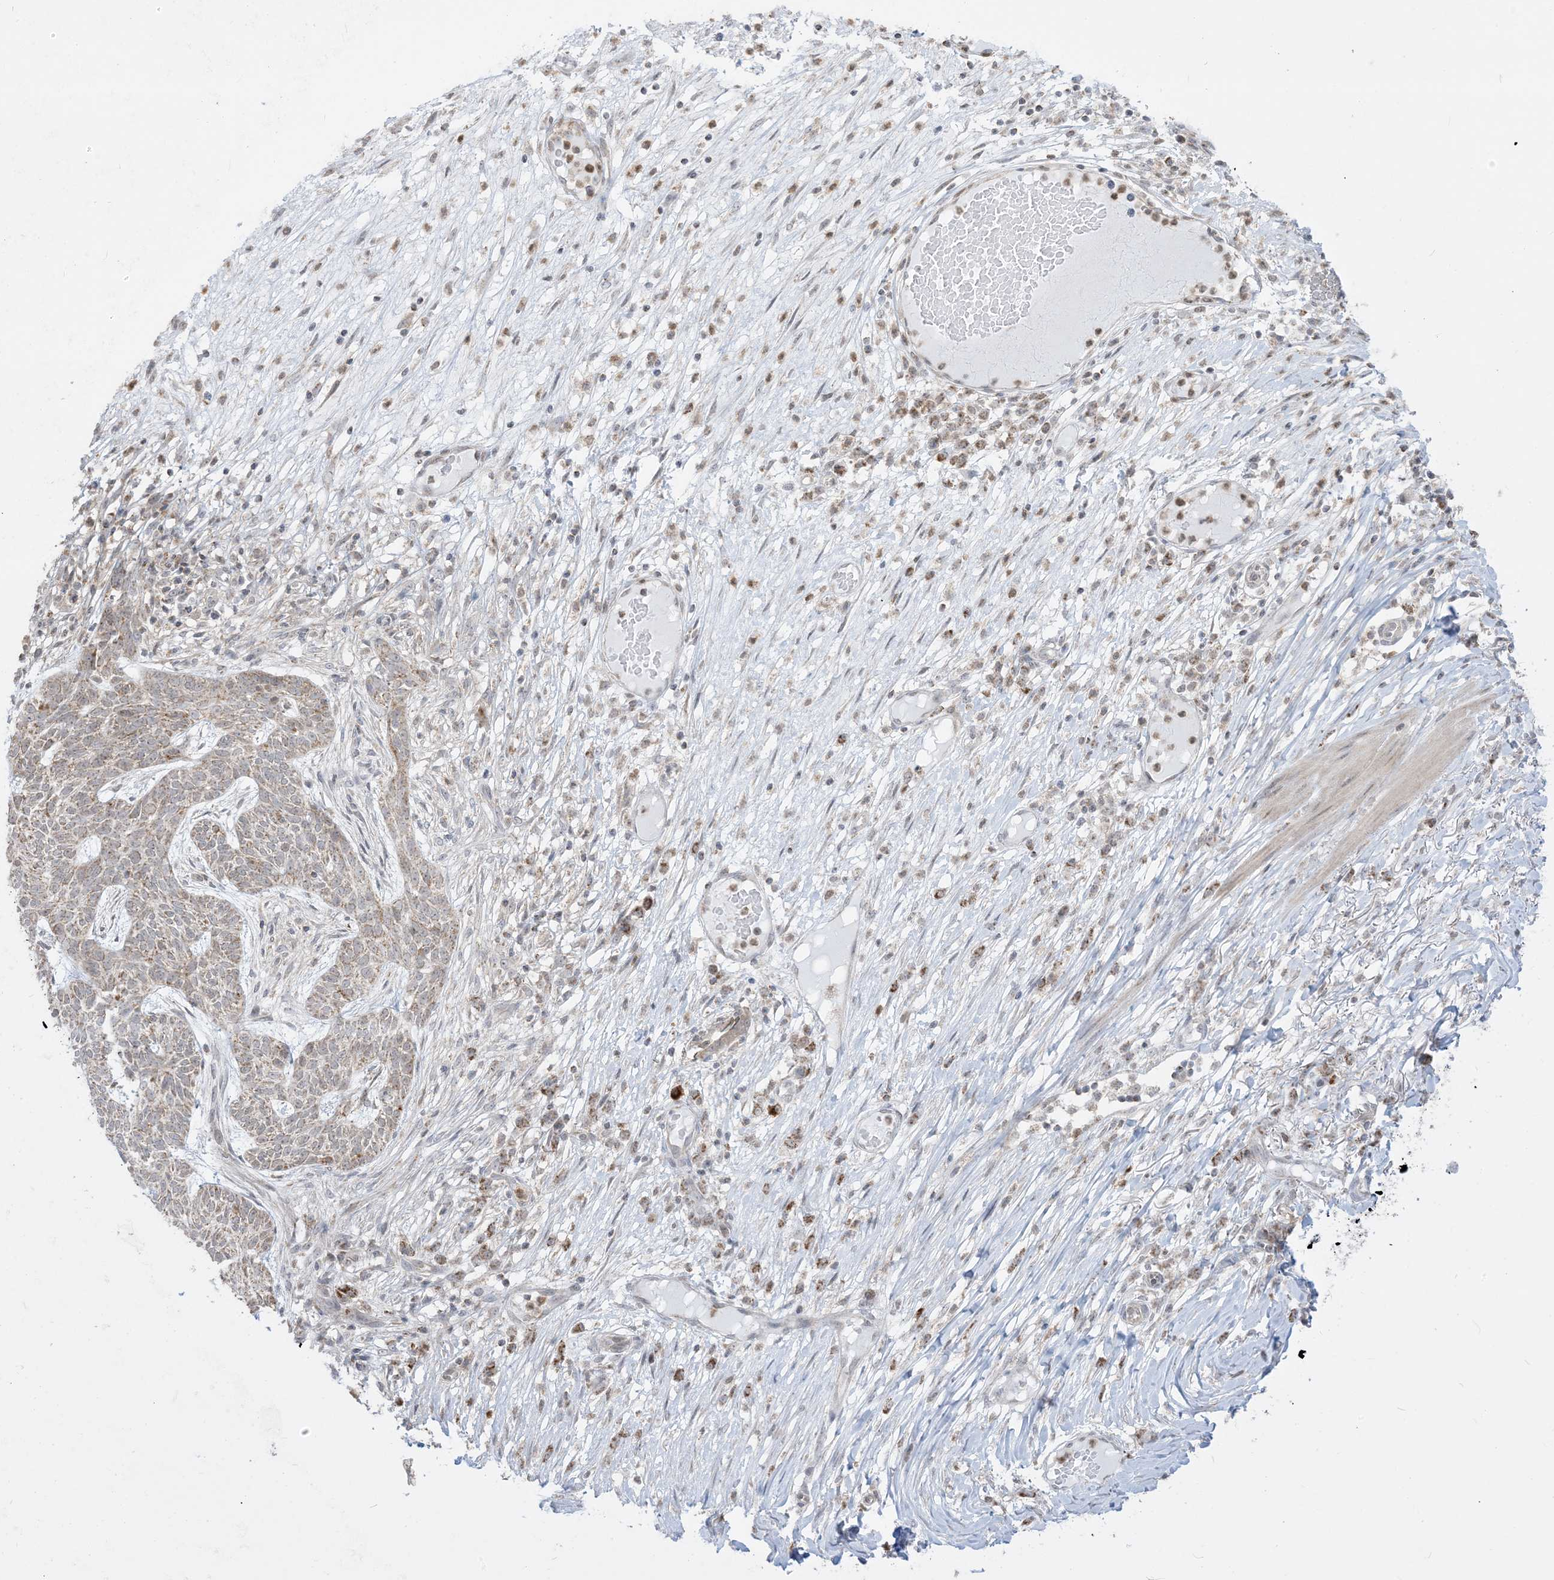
{"staining": {"intensity": "weak", "quantity": "25%-75%", "location": "cytoplasmic/membranous"}, "tissue": "skin cancer", "cell_type": "Tumor cells", "image_type": "cancer", "snomed": [{"axis": "morphology", "description": "Normal tissue, NOS"}, {"axis": "morphology", "description": "Basal cell carcinoma"}, {"axis": "topography", "description": "Skin"}], "caption": "A histopathology image of skin basal cell carcinoma stained for a protein displays weak cytoplasmic/membranous brown staining in tumor cells. (DAB IHC with brightfield microscopy, high magnification).", "gene": "KANSL3", "patient": {"sex": "male", "age": 64}}